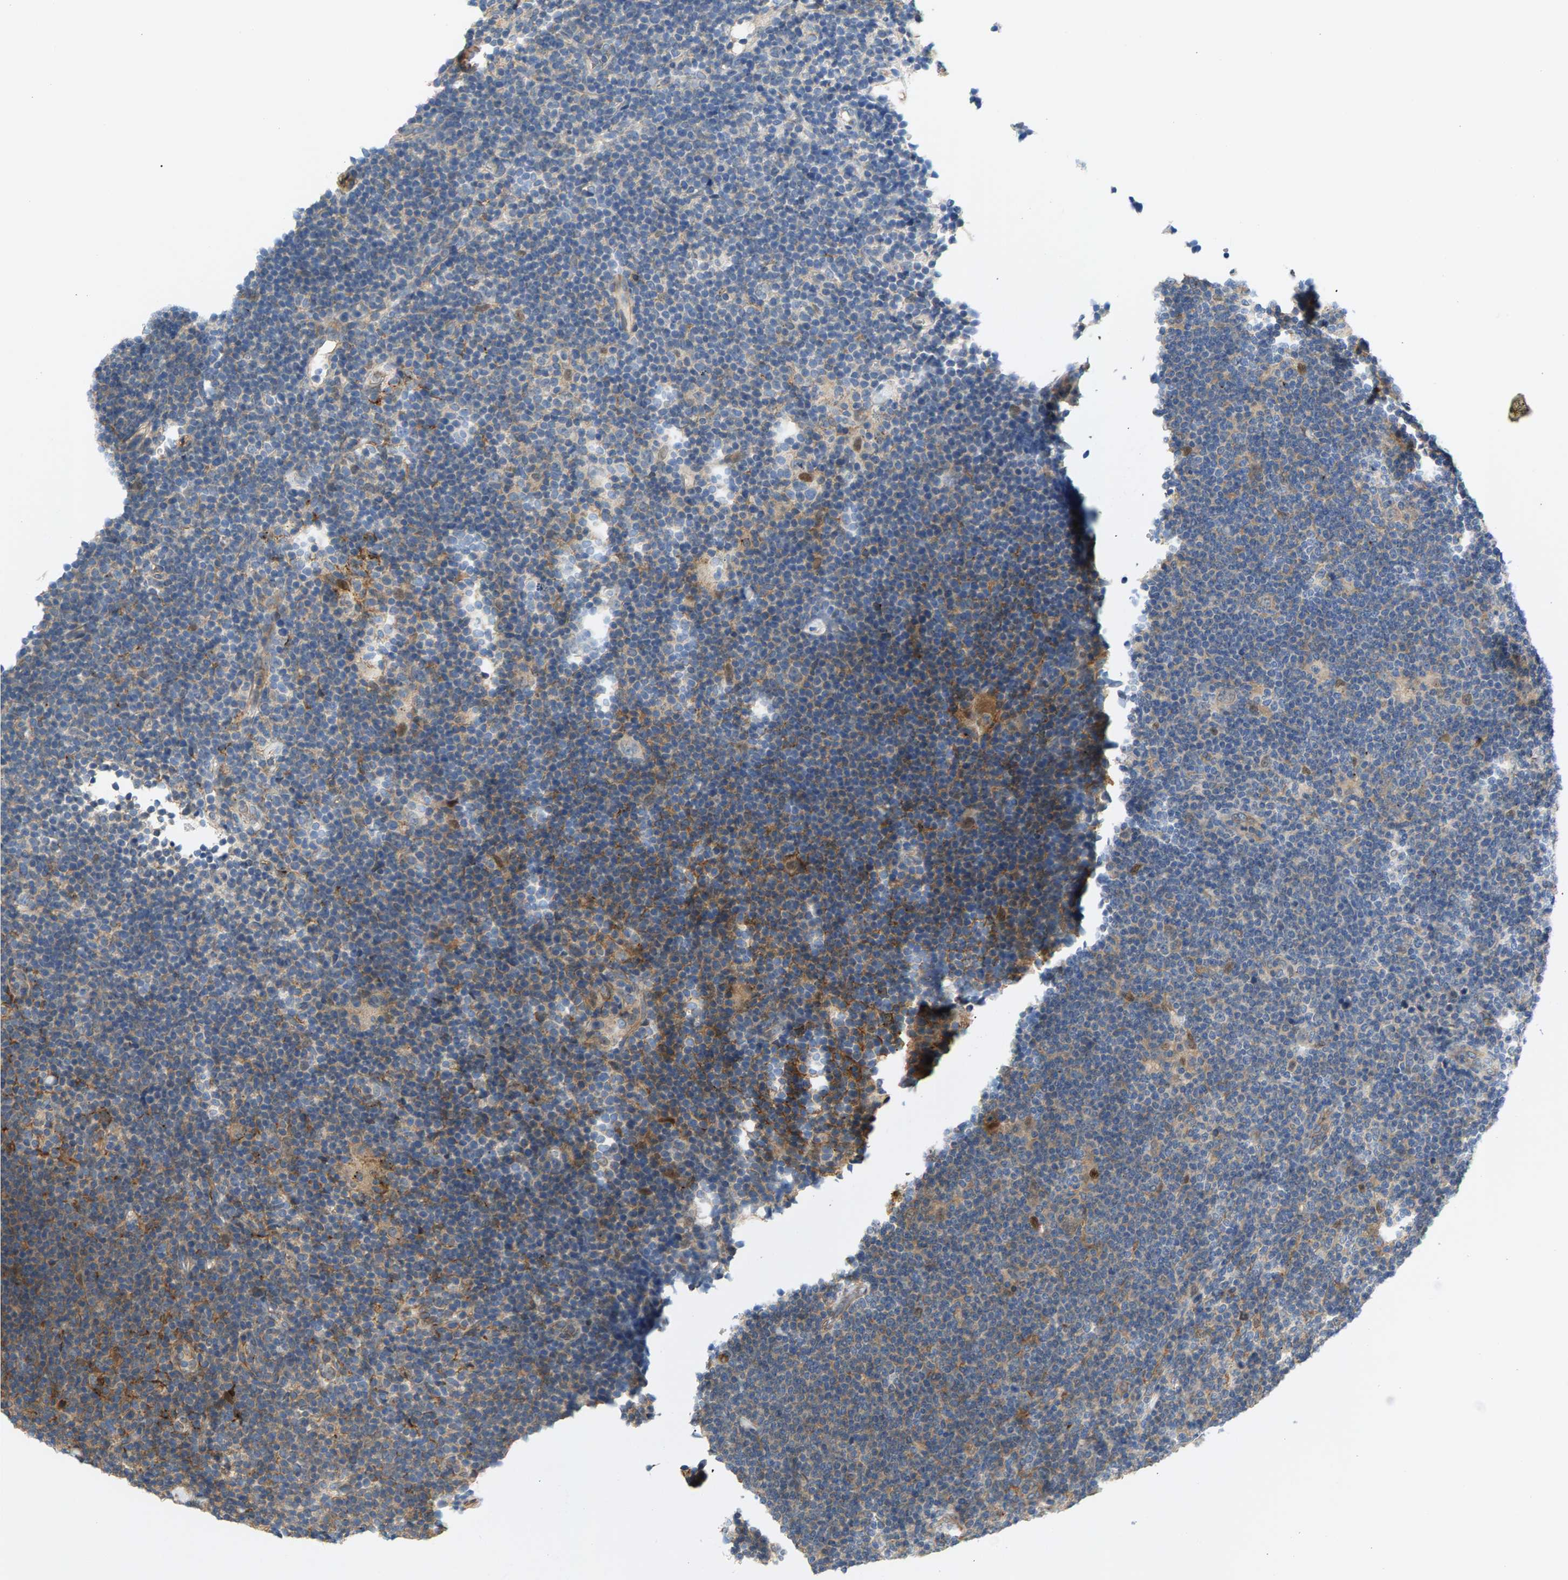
{"staining": {"intensity": "moderate", "quantity": "<25%", "location": "cytoplasmic/membranous"}, "tissue": "lymphoma", "cell_type": "Tumor cells", "image_type": "cancer", "snomed": [{"axis": "morphology", "description": "Hodgkin's disease, NOS"}, {"axis": "topography", "description": "Lymph node"}], "caption": "Protein expression by immunohistochemistry (IHC) exhibits moderate cytoplasmic/membranous expression in approximately <25% of tumor cells in lymphoma.", "gene": "KRTAP27-1", "patient": {"sex": "female", "age": 57}}